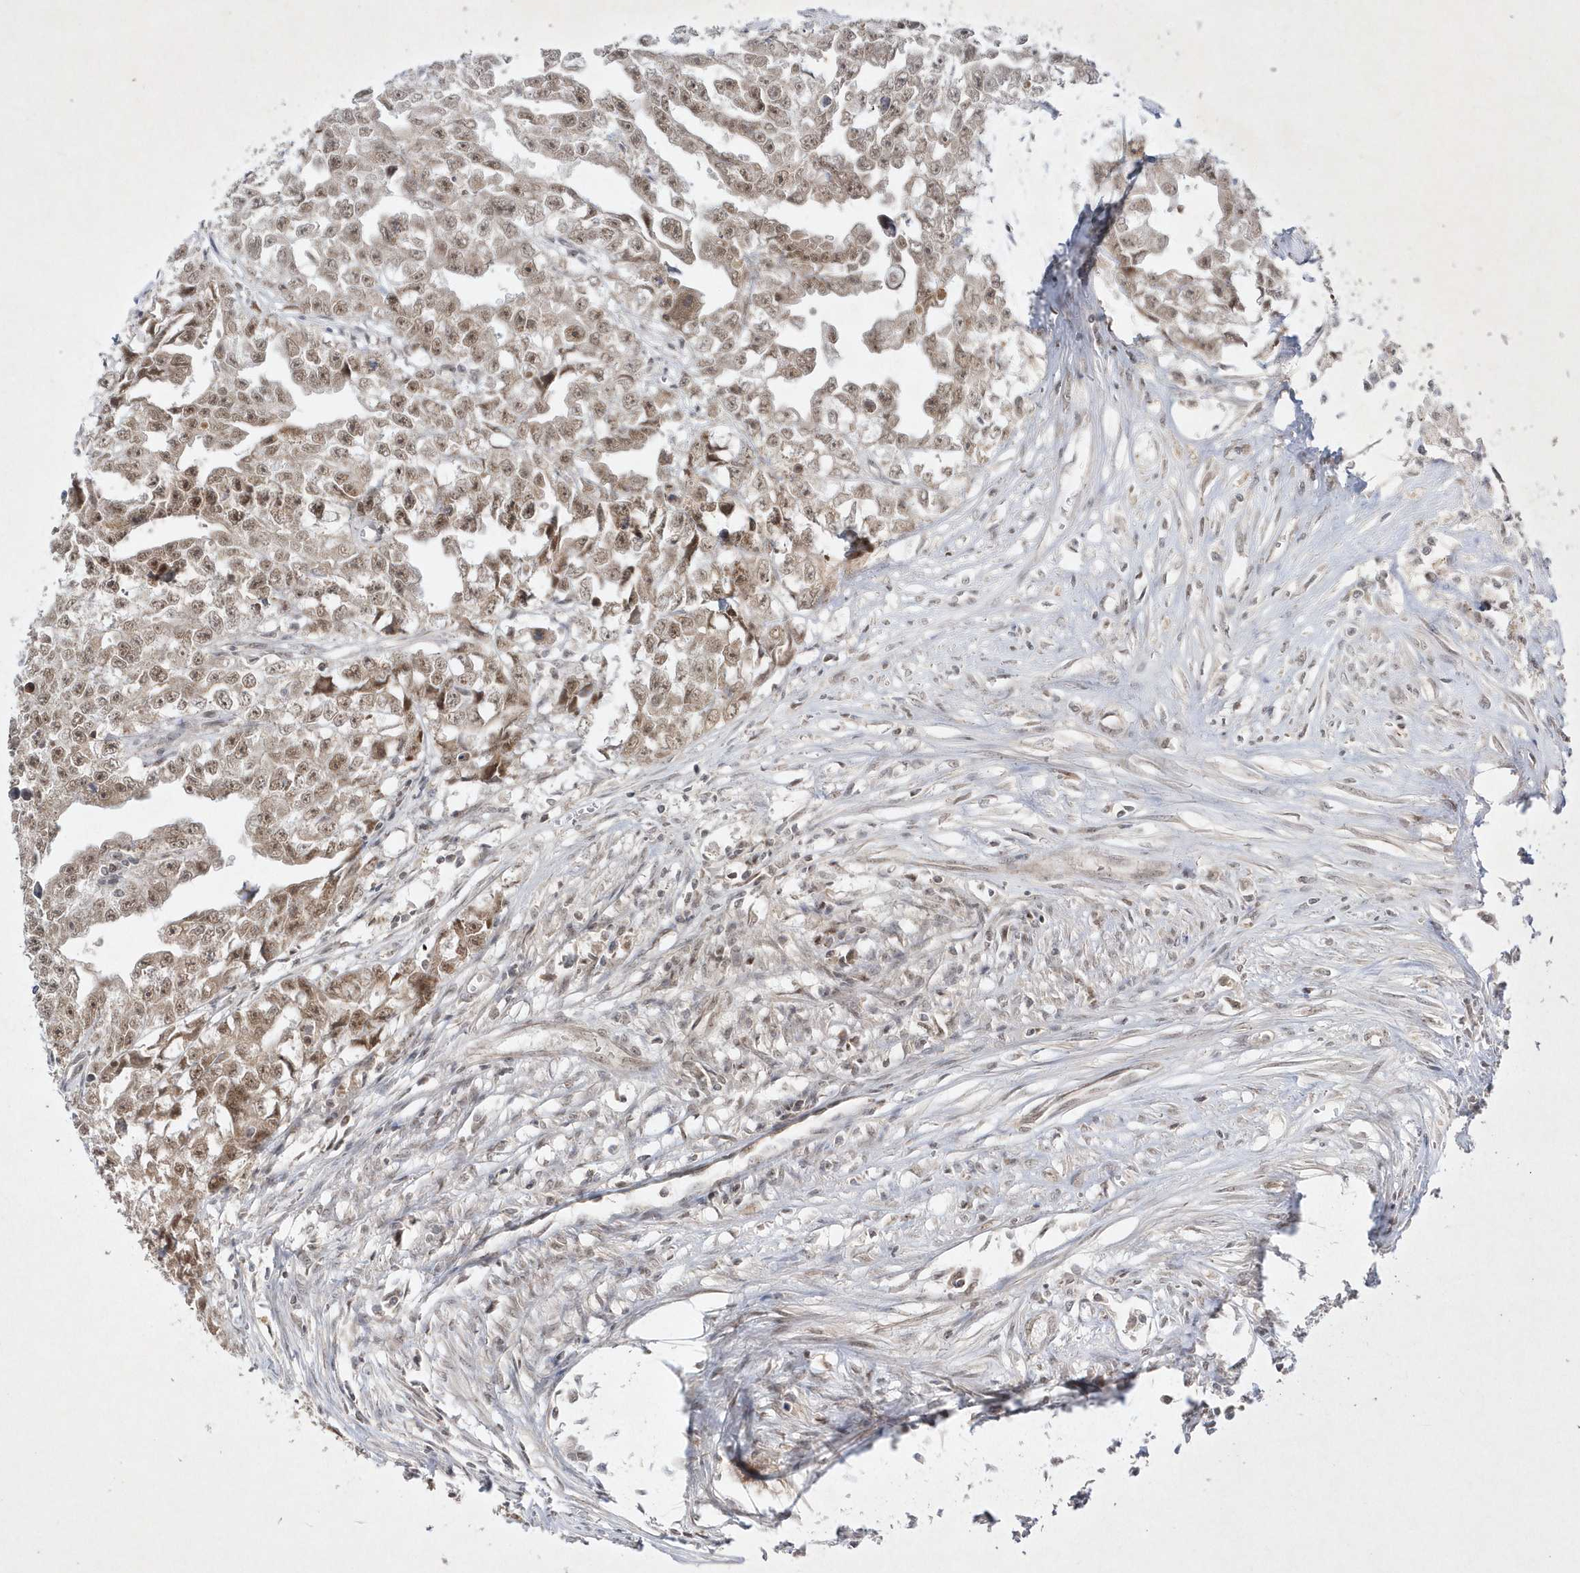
{"staining": {"intensity": "moderate", "quantity": ">75%", "location": "nuclear"}, "tissue": "testis cancer", "cell_type": "Tumor cells", "image_type": "cancer", "snomed": [{"axis": "morphology", "description": "Seminoma, NOS"}, {"axis": "morphology", "description": "Carcinoma, Embryonal, NOS"}, {"axis": "topography", "description": "Testis"}], "caption": "This photomicrograph exhibits IHC staining of human seminoma (testis), with medium moderate nuclear expression in about >75% of tumor cells.", "gene": "CPSF3", "patient": {"sex": "male", "age": 43}}